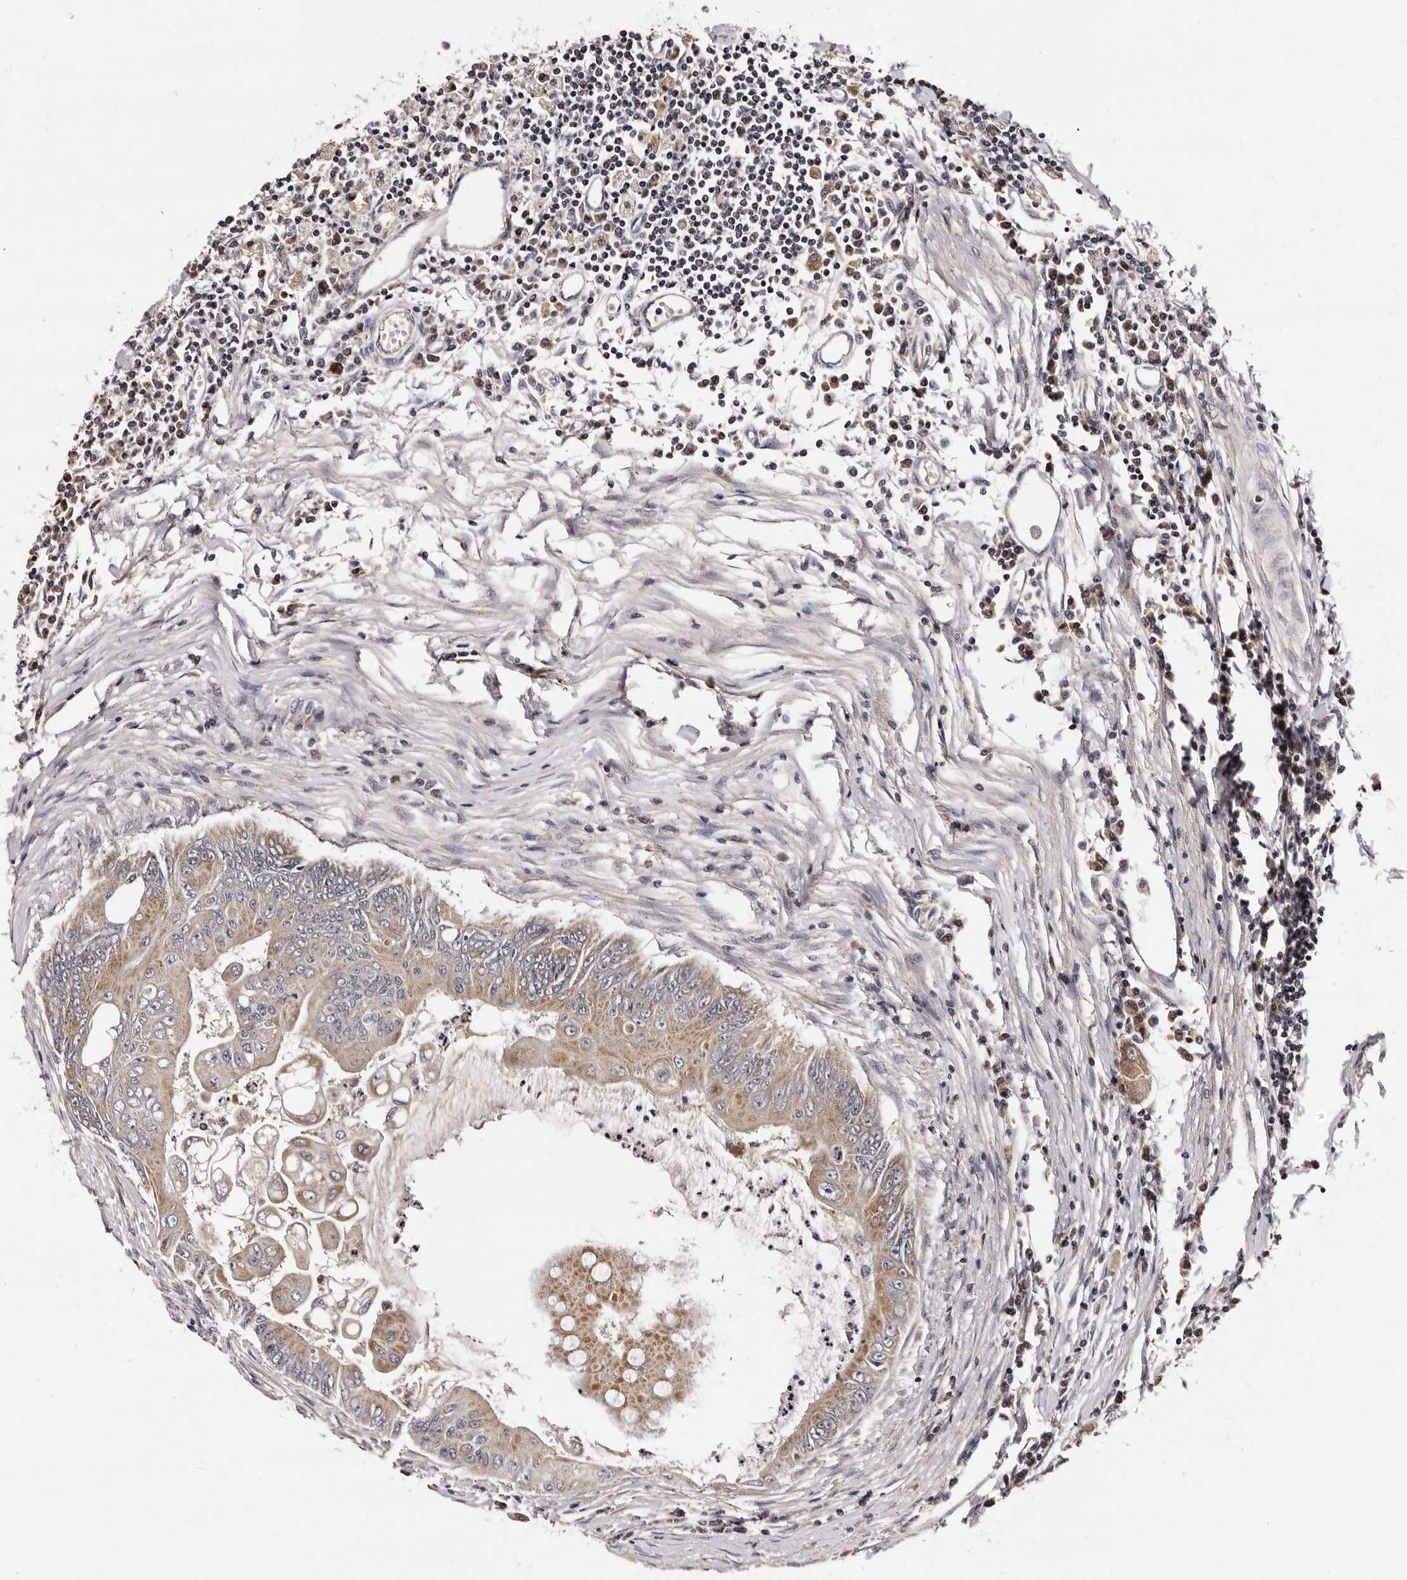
{"staining": {"intensity": "moderate", "quantity": ">75%", "location": "cytoplasmic/membranous"}, "tissue": "colorectal cancer", "cell_type": "Tumor cells", "image_type": "cancer", "snomed": [{"axis": "morphology", "description": "Adenoma, NOS"}, {"axis": "morphology", "description": "Adenocarcinoma, NOS"}, {"axis": "topography", "description": "Colon"}], "caption": "Immunohistochemistry (IHC) micrograph of adenoma (colorectal) stained for a protein (brown), which displays medium levels of moderate cytoplasmic/membranous staining in approximately >75% of tumor cells.", "gene": "TAF4B", "patient": {"sex": "male", "age": 79}}